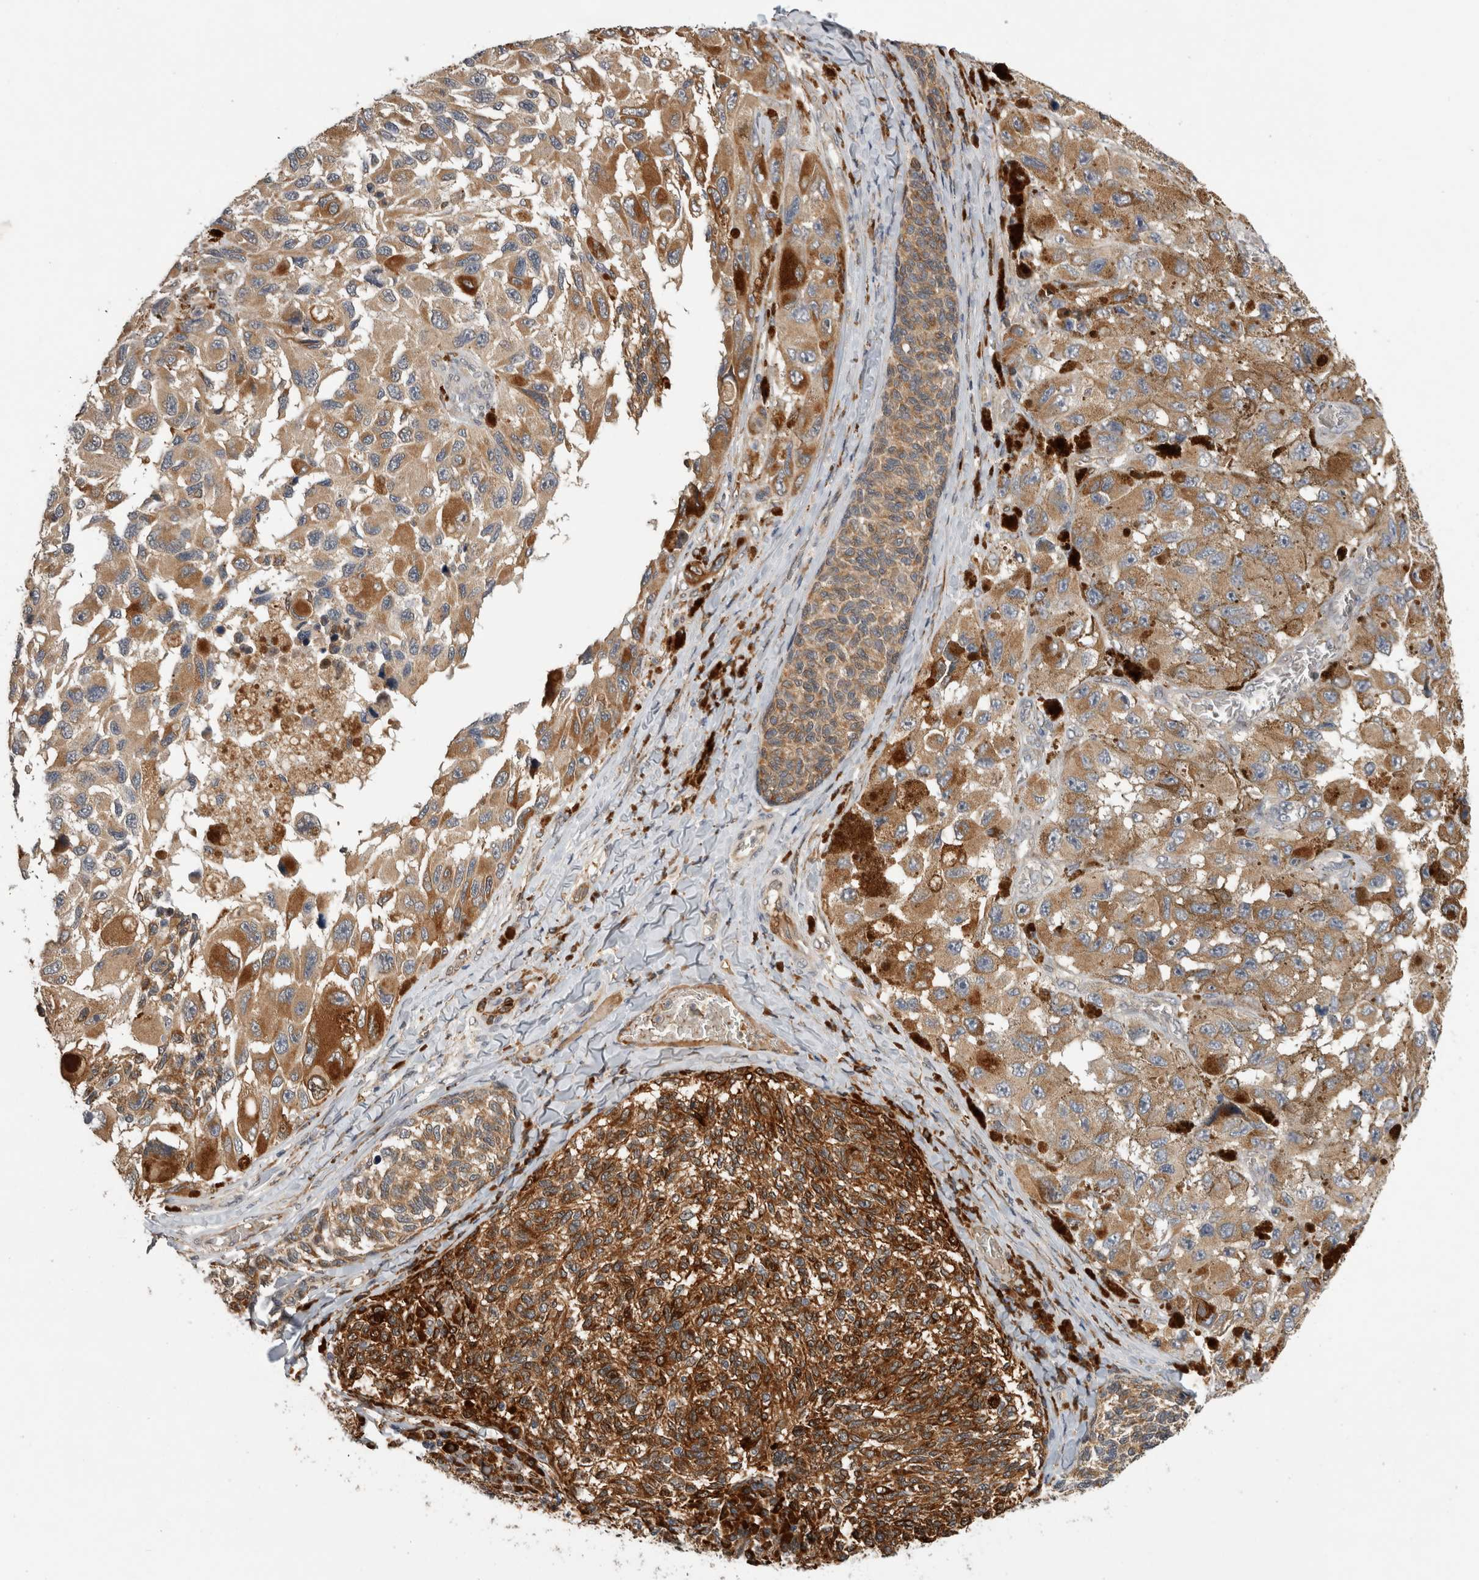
{"staining": {"intensity": "moderate", "quantity": ">75%", "location": "cytoplasmic/membranous"}, "tissue": "melanoma", "cell_type": "Tumor cells", "image_type": "cancer", "snomed": [{"axis": "morphology", "description": "Malignant melanoma, NOS"}, {"axis": "topography", "description": "Skin"}], "caption": "Melanoma was stained to show a protein in brown. There is medium levels of moderate cytoplasmic/membranous expression in approximately >75% of tumor cells.", "gene": "APOL2", "patient": {"sex": "female", "age": 73}}